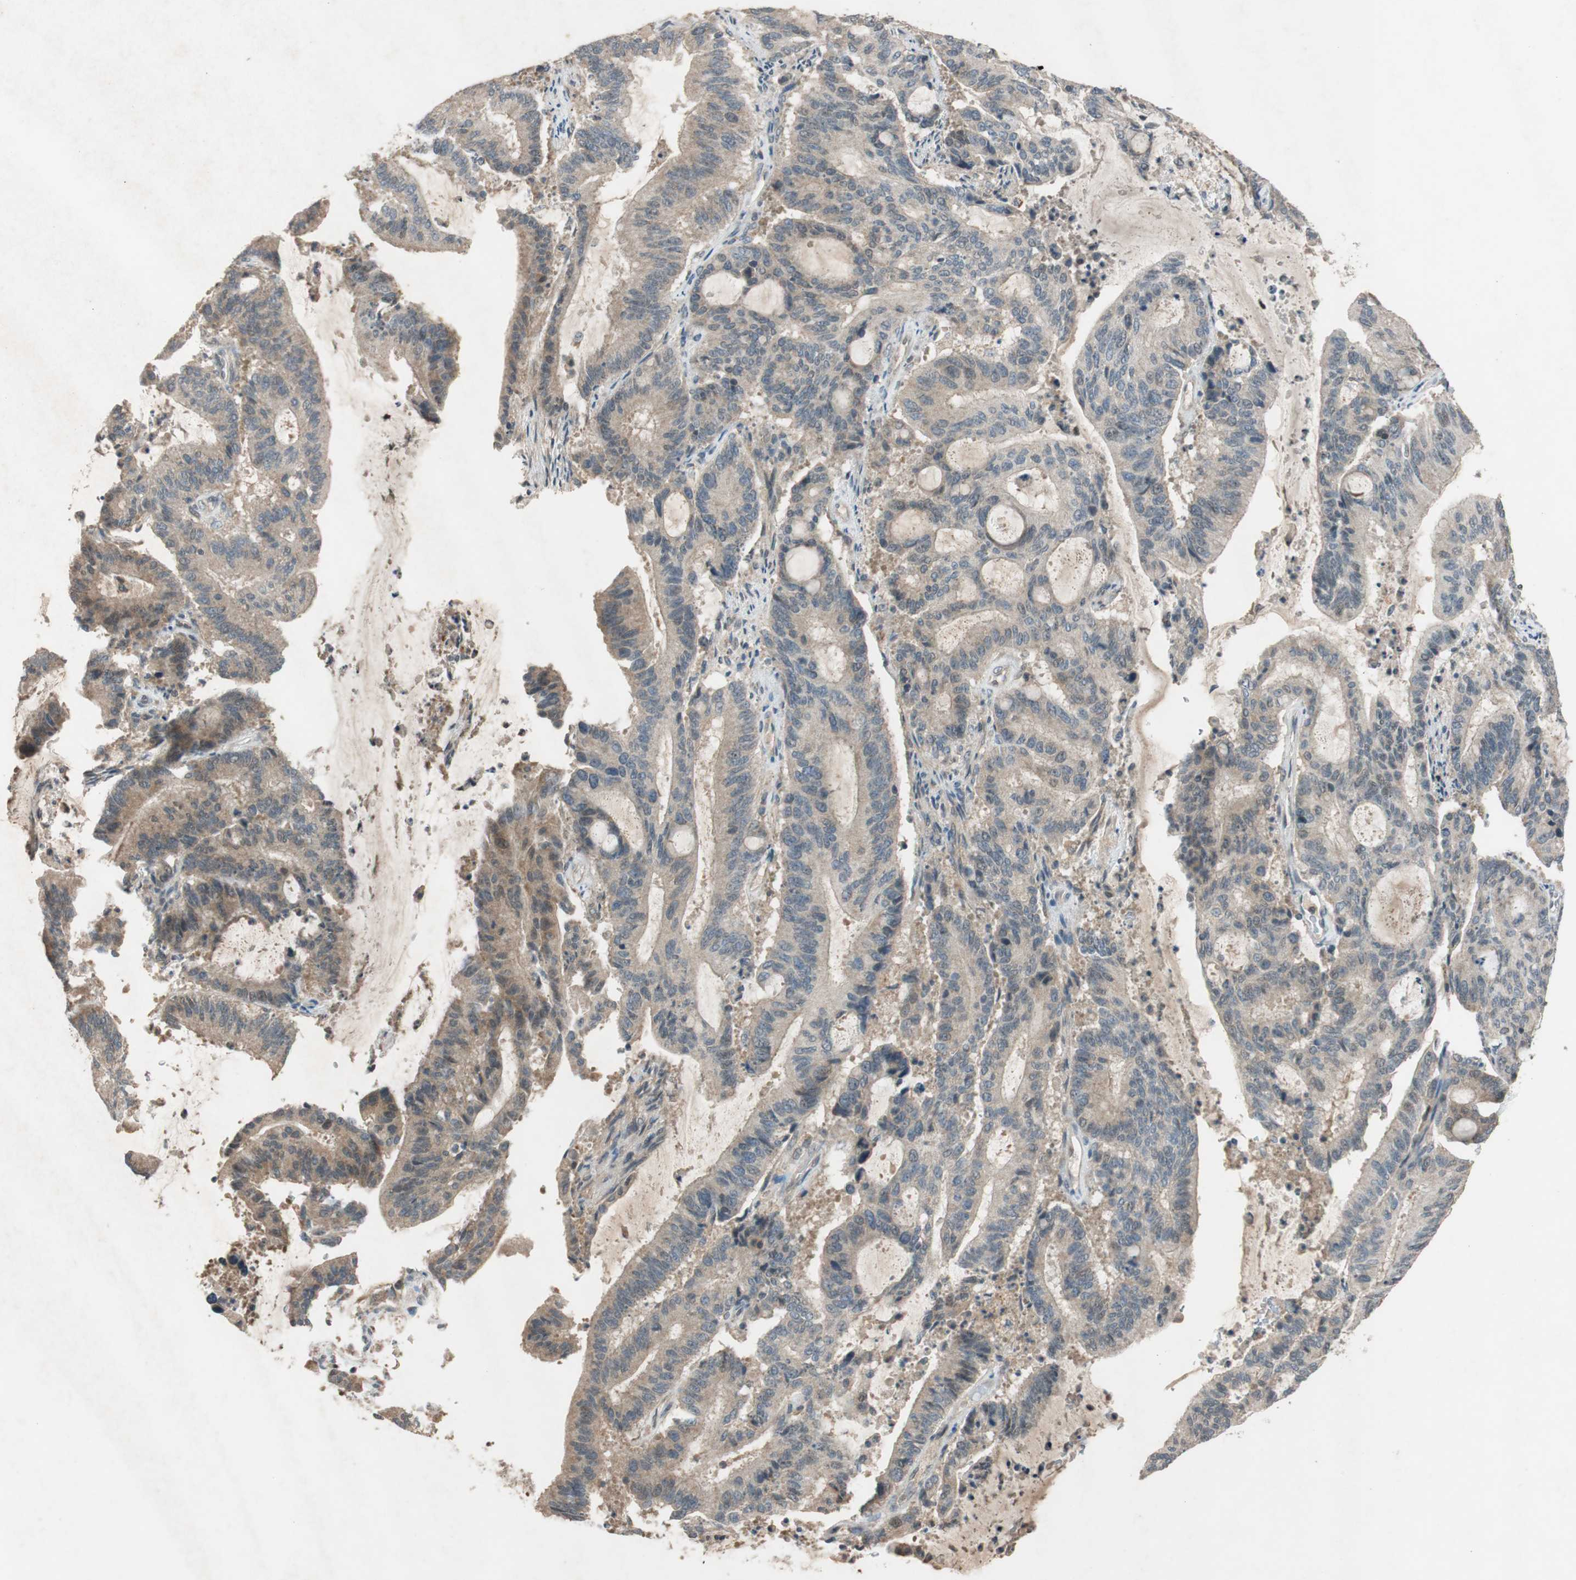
{"staining": {"intensity": "weak", "quantity": ">75%", "location": "cytoplasmic/membranous"}, "tissue": "liver cancer", "cell_type": "Tumor cells", "image_type": "cancer", "snomed": [{"axis": "morphology", "description": "Cholangiocarcinoma"}, {"axis": "topography", "description": "Liver"}], "caption": "A high-resolution histopathology image shows immunohistochemistry (IHC) staining of liver cancer, which exhibits weak cytoplasmic/membranous expression in approximately >75% of tumor cells. Immunohistochemistry stains the protein in brown and the nuclei are stained blue.", "gene": "GLB1", "patient": {"sex": "female", "age": 73}}